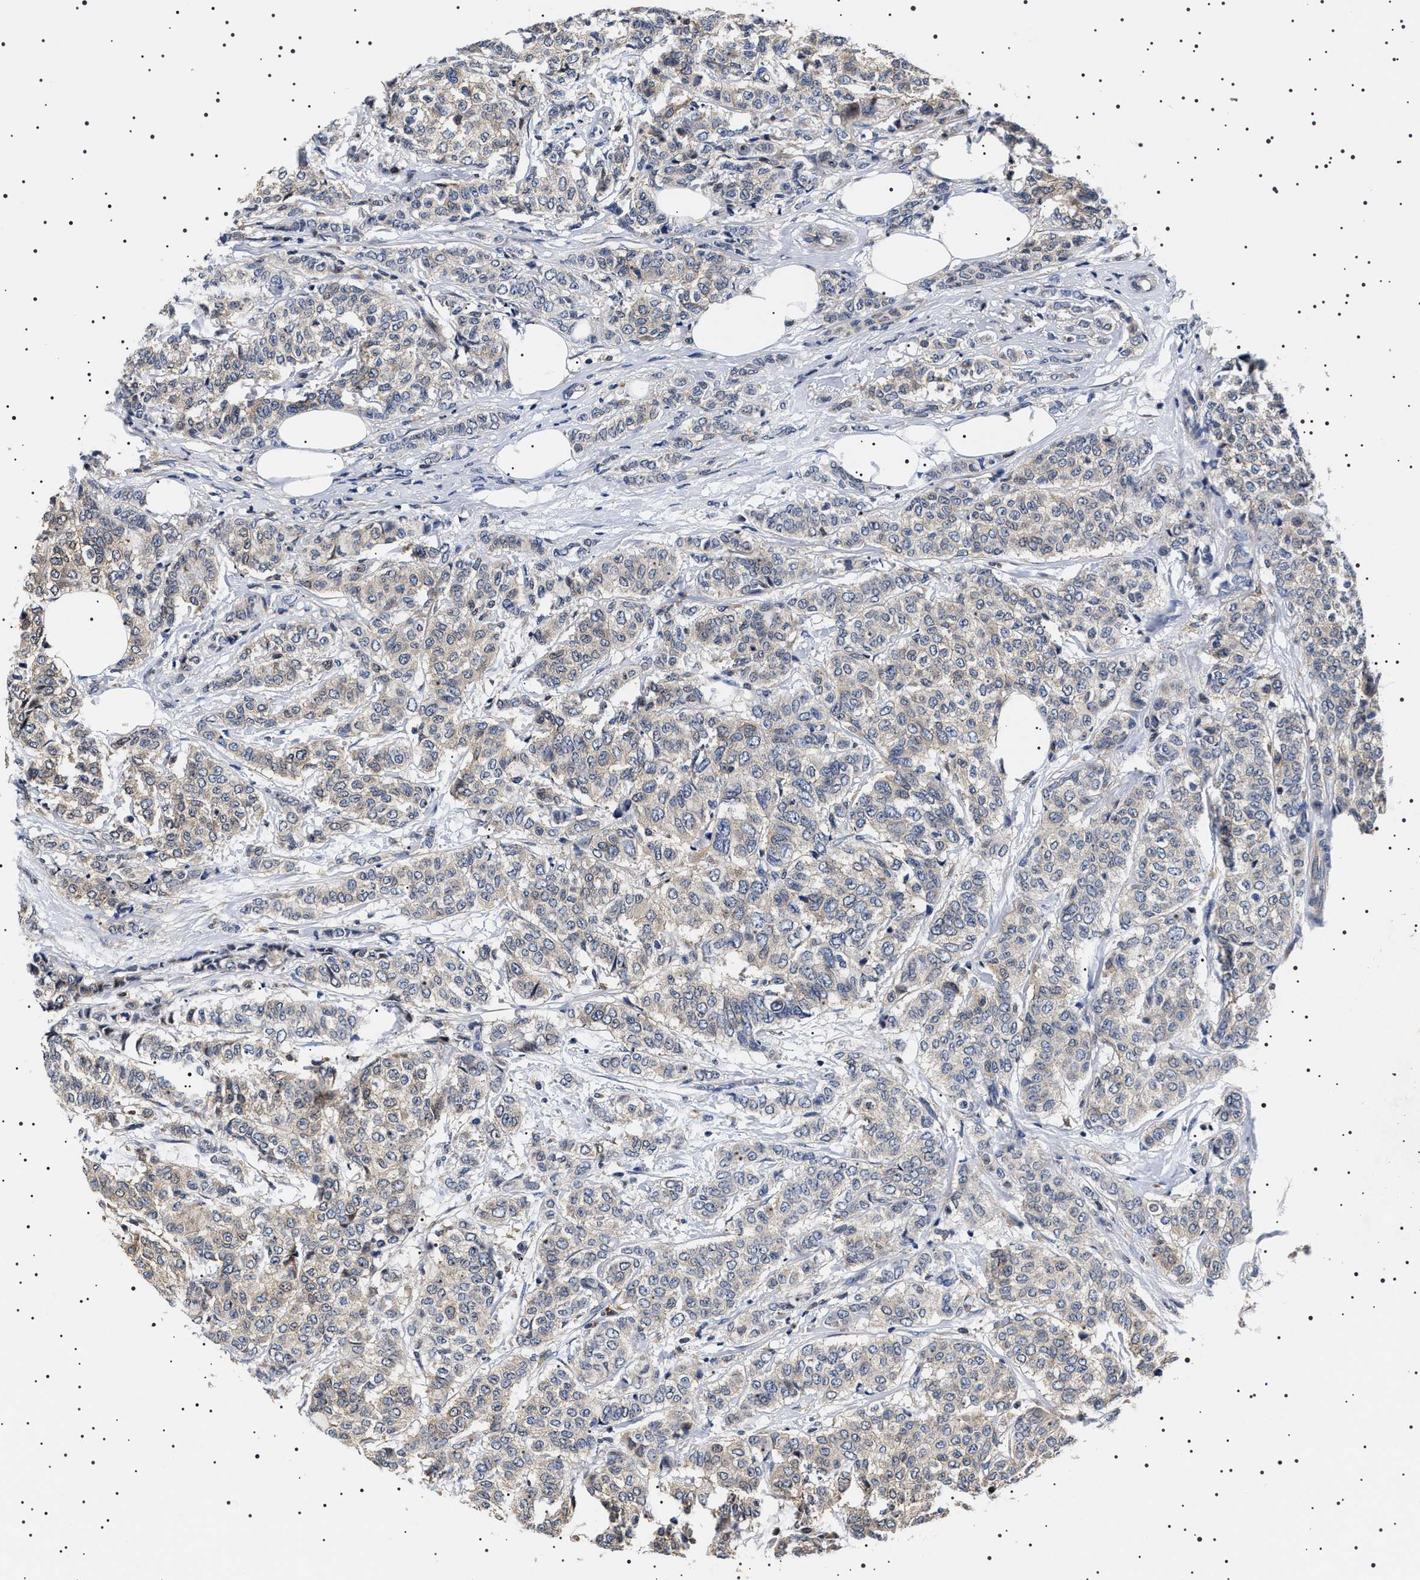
{"staining": {"intensity": "negative", "quantity": "none", "location": "none"}, "tissue": "breast cancer", "cell_type": "Tumor cells", "image_type": "cancer", "snomed": [{"axis": "morphology", "description": "Lobular carcinoma"}, {"axis": "topography", "description": "Breast"}], "caption": "There is no significant expression in tumor cells of breast lobular carcinoma.", "gene": "SLC4A7", "patient": {"sex": "female", "age": 60}}